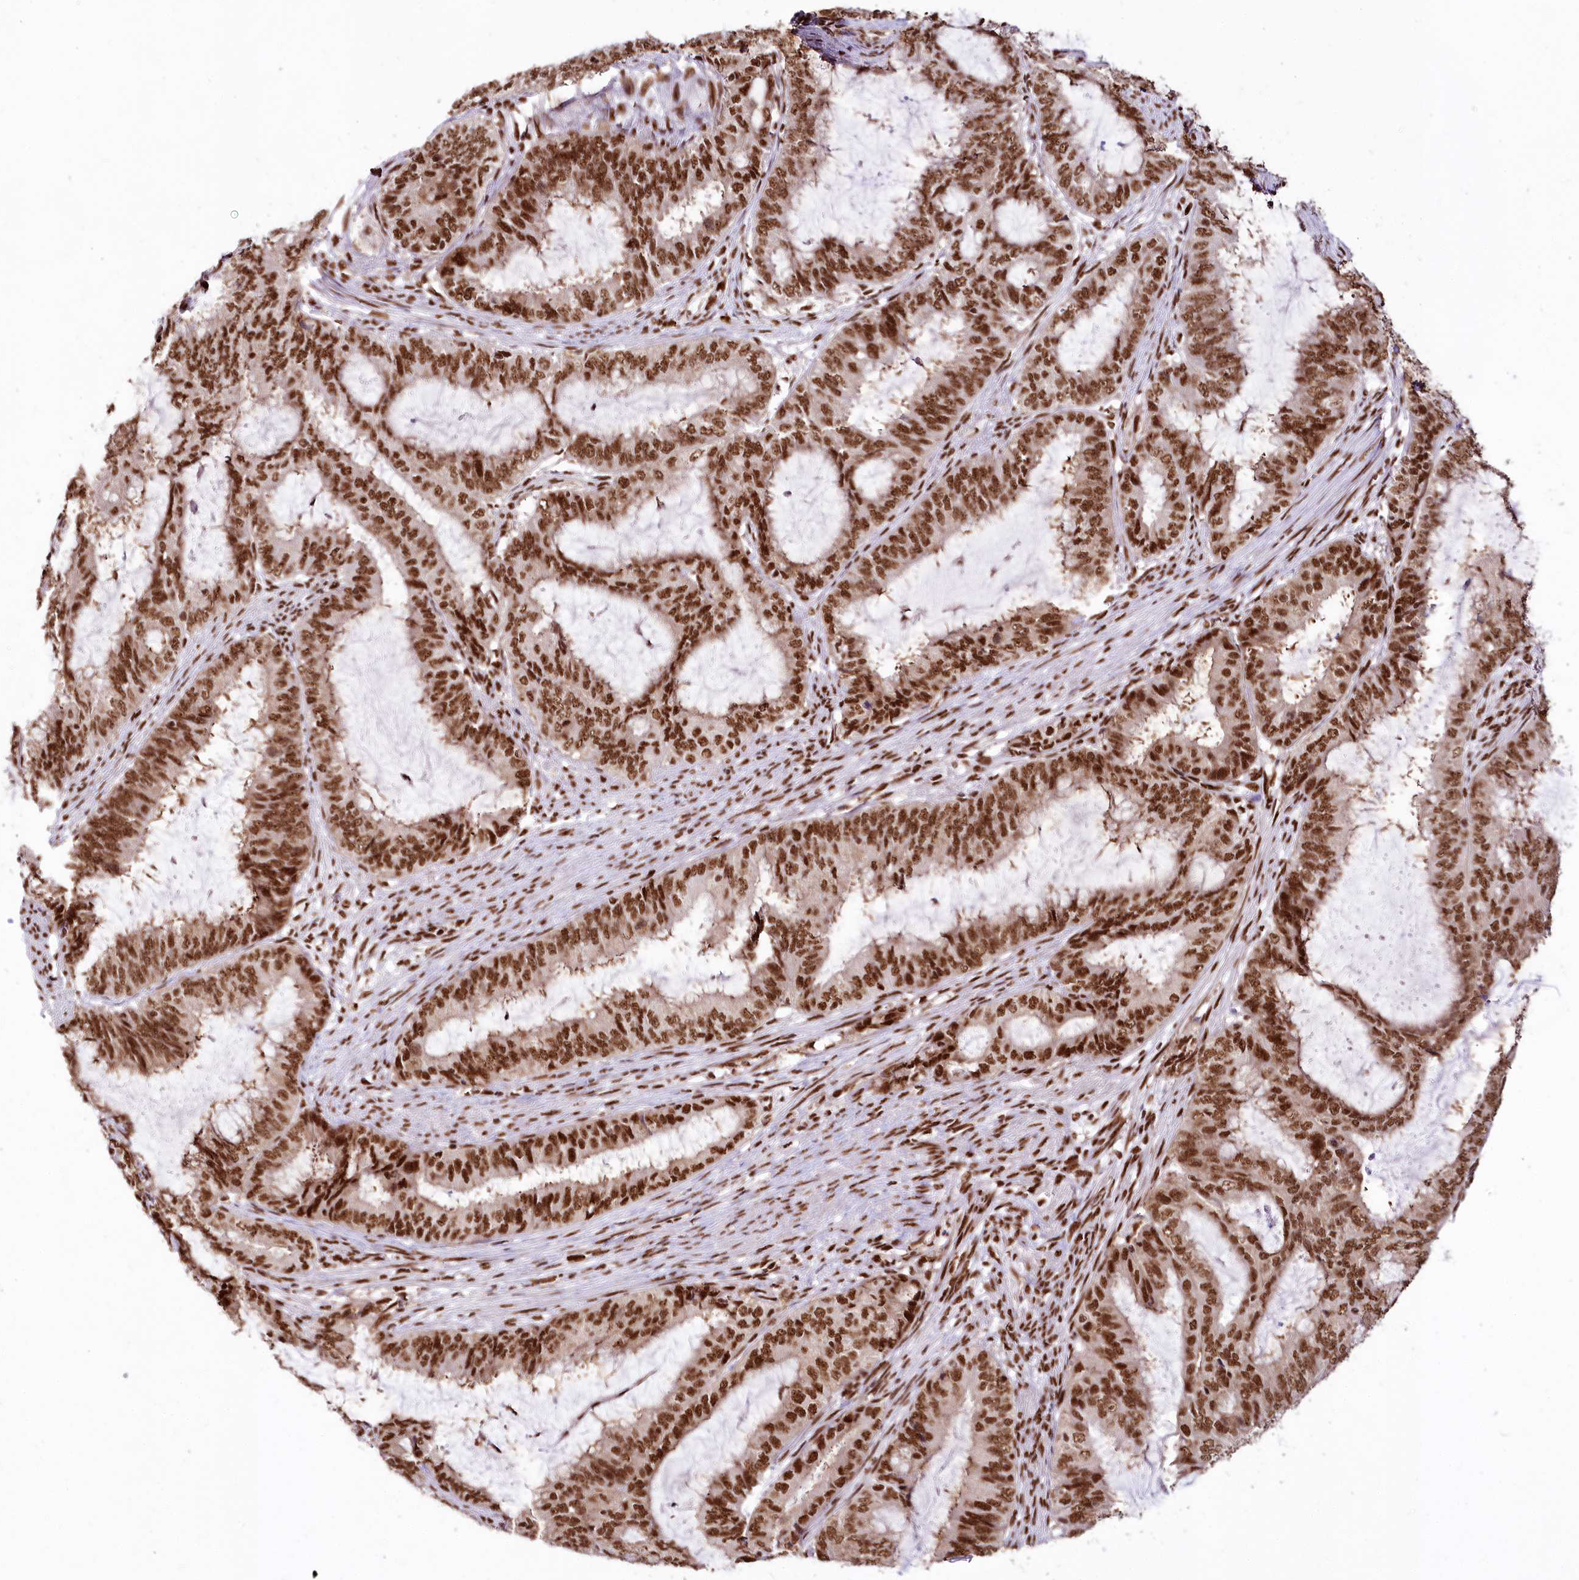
{"staining": {"intensity": "strong", "quantity": ">75%", "location": "nuclear"}, "tissue": "endometrial cancer", "cell_type": "Tumor cells", "image_type": "cancer", "snomed": [{"axis": "morphology", "description": "Adenocarcinoma, NOS"}, {"axis": "topography", "description": "Endometrium"}], "caption": "Strong nuclear staining is appreciated in about >75% of tumor cells in adenocarcinoma (endometrial). (brown staining indicates protein expression, while blue staining denotes nuclei).", "gene": "SMARCE1", "patient": {"sex": "female", "age": 51}}